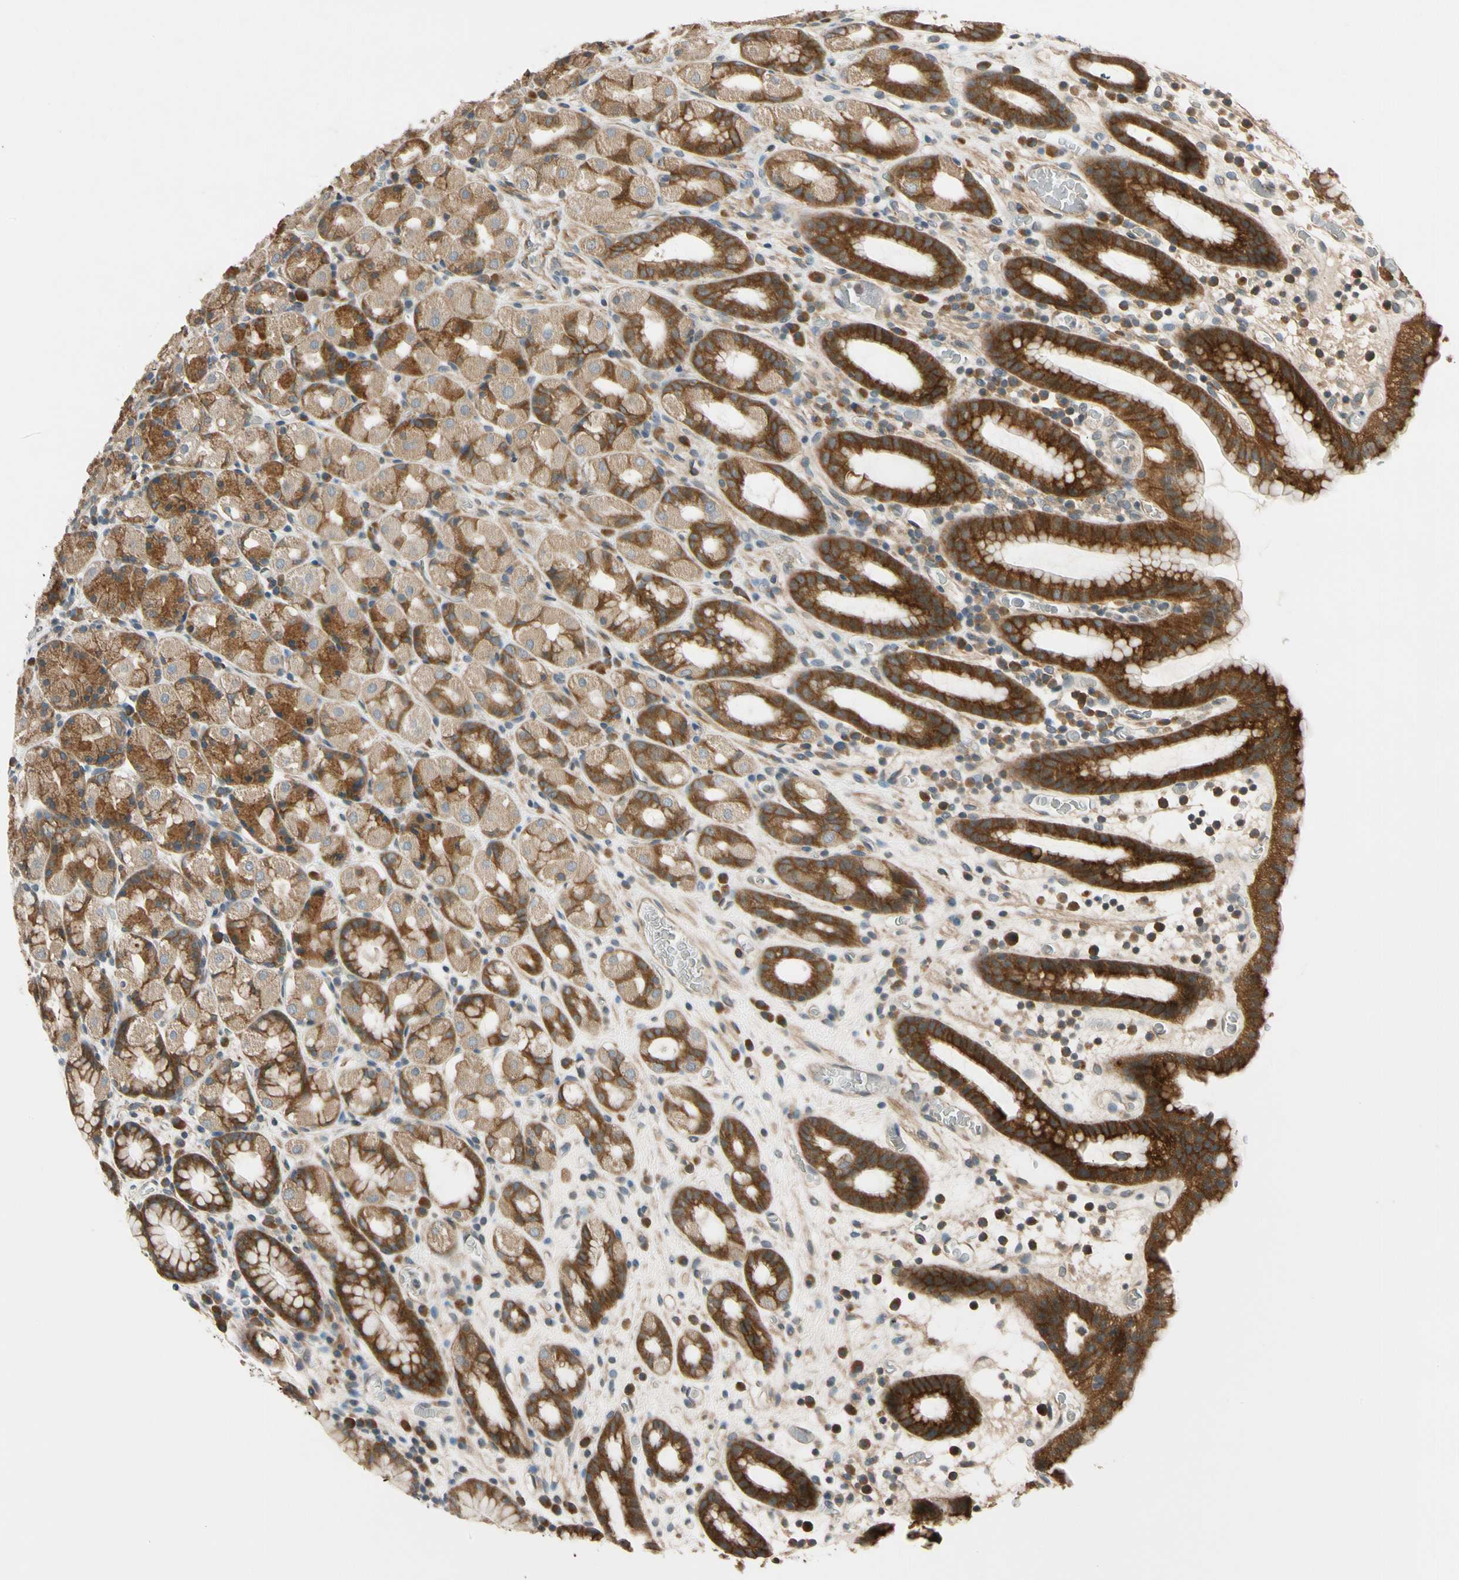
{"staining": {"intensity": "strong", "quantity": "25%-75%", "location": "cytoplasmic/membranous"}, "tissue": "stomach", "cell_type": "Glandular cells", "image_type": "normal", "snomed": [{"axis": "morphology", "description": "Normal tissue, NOS"}, {"axis": "topography", "description": "Stomach, upper"}], "caption": "Immunohistochemical staining of normal stomach displays strong cytoplasmic/membranous protein expression in approximately 25%-75% of glandular cells.", "gene": "MST1R", "patient": {"sex": "male", "age": 68}}